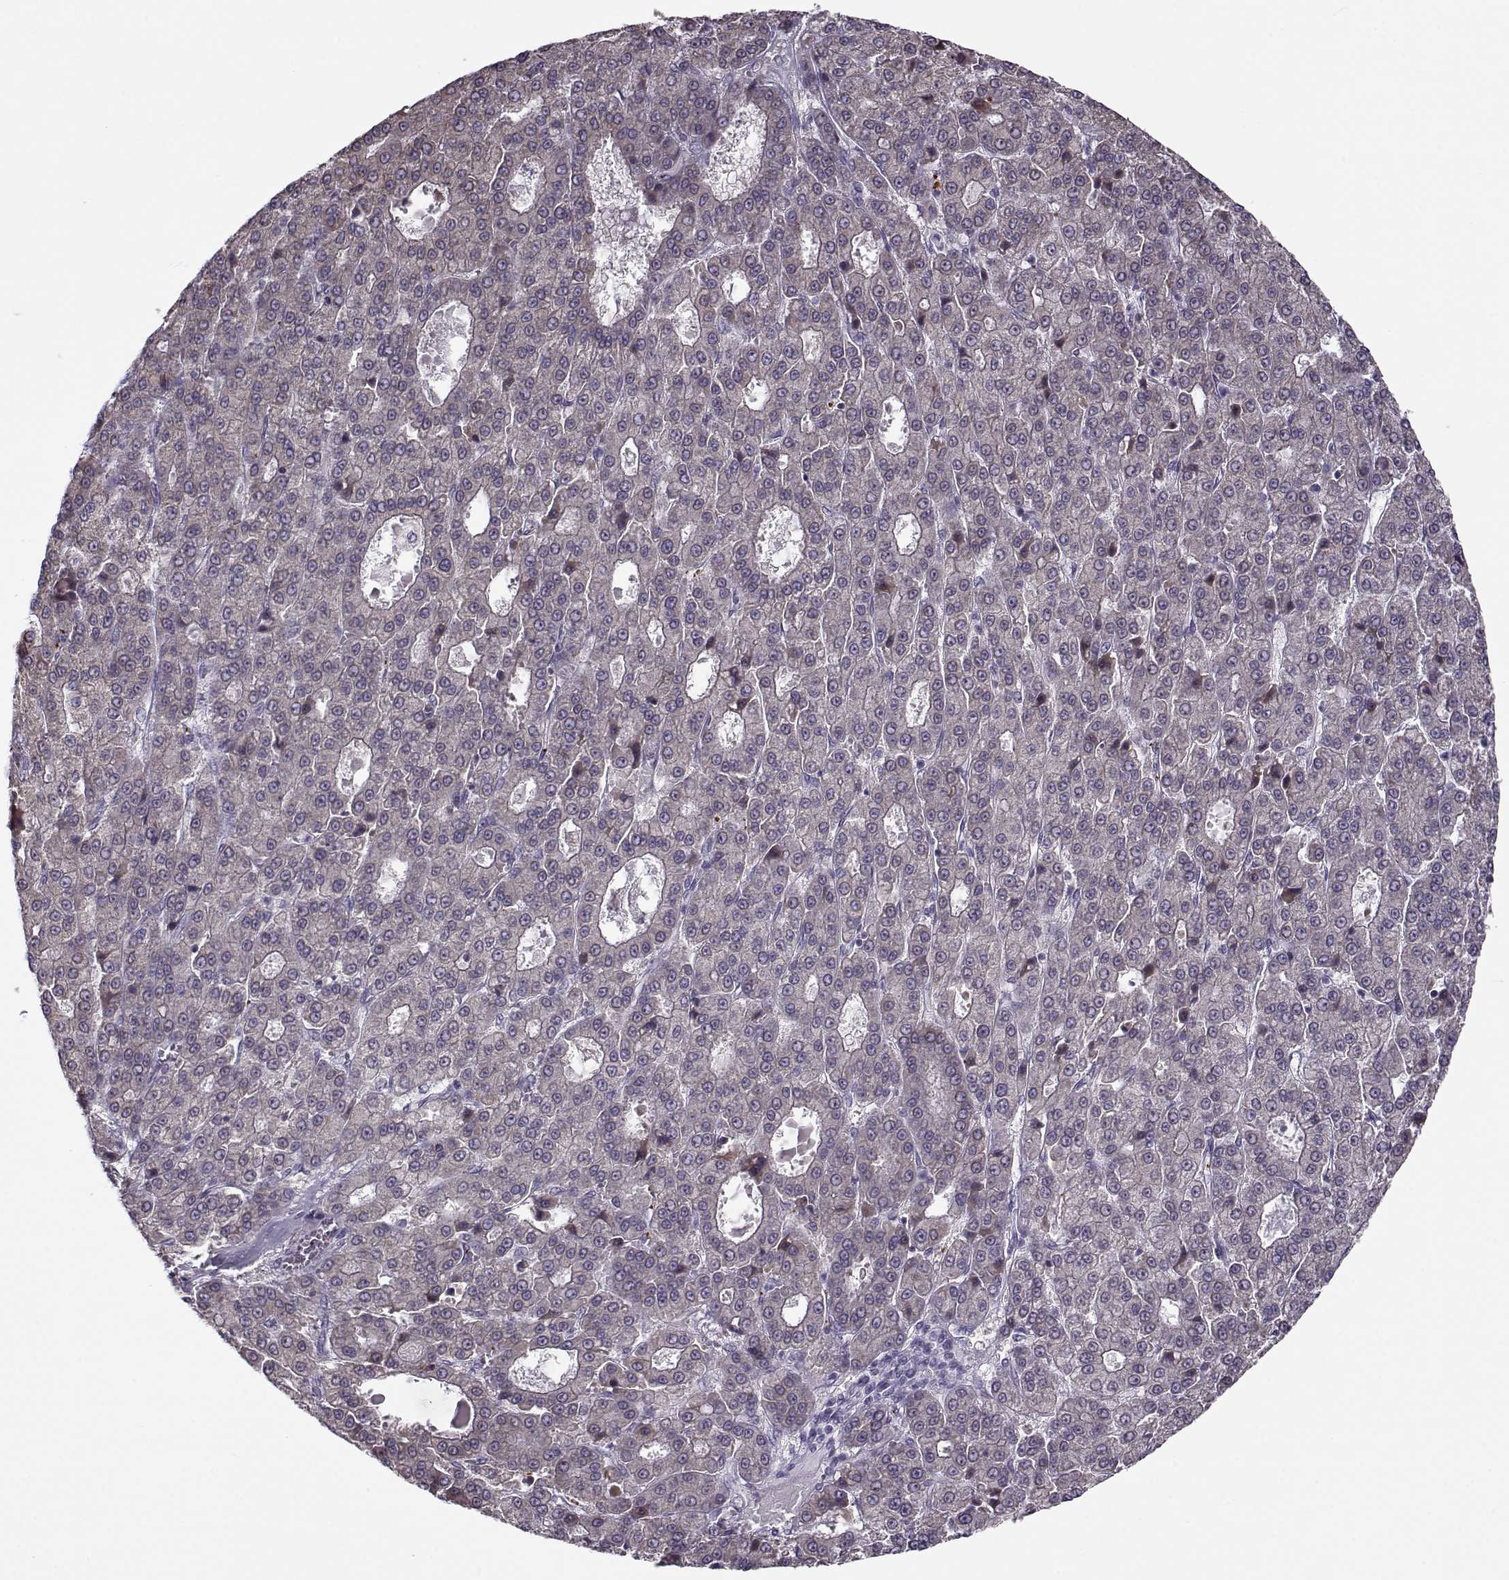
{"staining": {"intensity": "negative", "quantity": "none", "location": "none"}, "tissue": "liver cancer", "cell_type": "Tumor cells", "image_type": "cancer", "snomed": [{"axis": "morphology", "description": "Carcinoma, Hepatocellular, NOS"}, {"axis": "topography", "description": "Liver"}], "caption": "A photomicrograph of liver cancer (hepatocellular carcinoma) stained for a protein shows no brown staining in tumor cells. The staining is performed using DAB (3,3'-diaminobenzidine) brown chromogen with nuclei counter-stained in using hematoxylin.", "gene": "KLF17", "patient": {"sex": "male", "age": 70}}